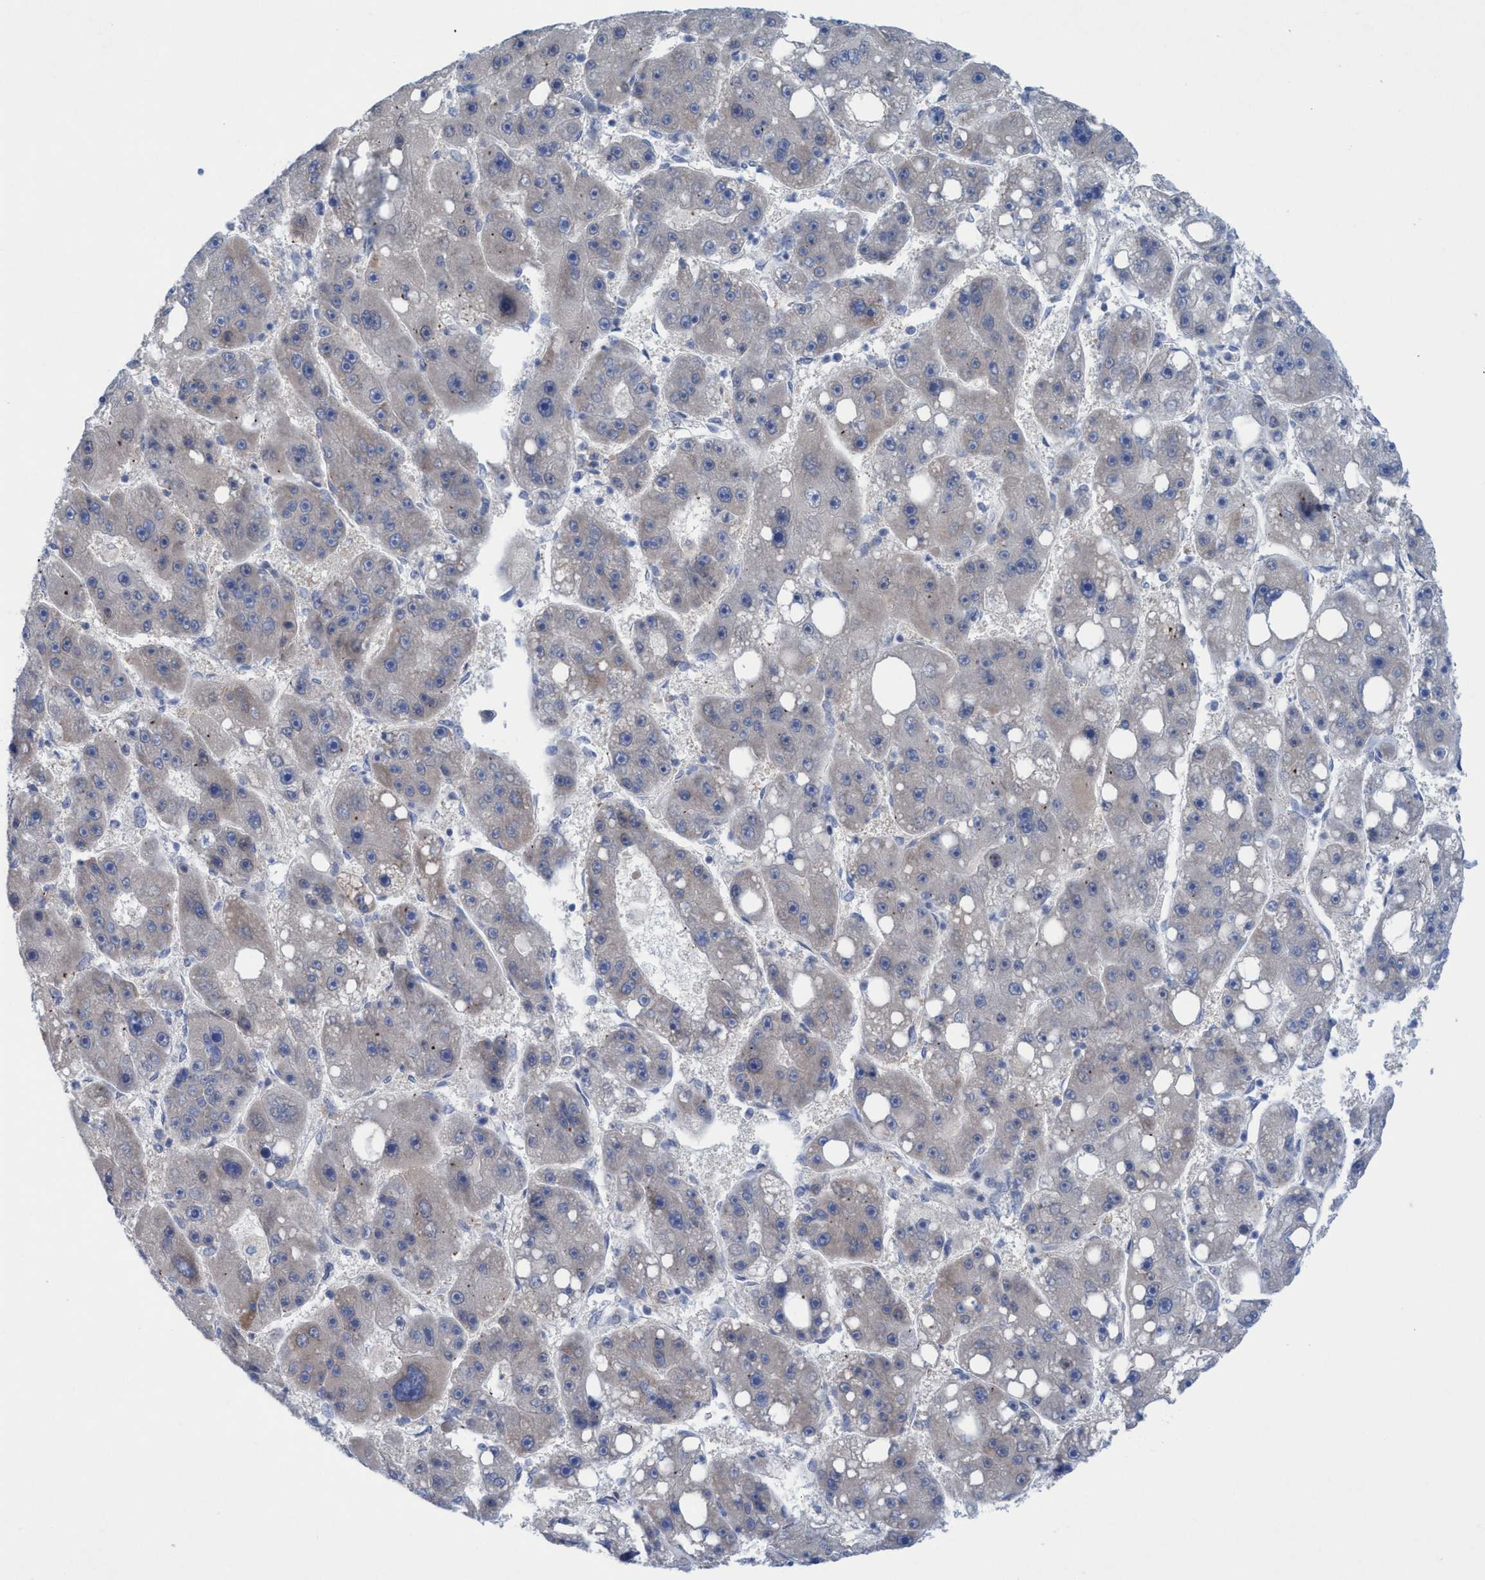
{"staining": {"intensity": "negative", "quantity": "none", "location": "none"}, "tissue": "liver cancer", "cell_type": "Tumor cells", "image_type": "cancer", "snomed": [{"axis": "morphology", "description": "Carcinoma, Hepatocellular, NOS"}, {"axis": "topography", "description": "Liver"}], "caption": "Immunohistochemistry (IHC) photomicrograph of neoplastic tissue: liver cancer stained with DAB displays no significant protein positivity in tumor cells. (Stains: DAB (3,3'-diaminobenzidine) immunohistochemistry with hematoxylin counter stain, Microscopy: brightfield microscopy at high magnification).", "gene": "RSAD1", "patient": {"sex": "female", "age": 61}}